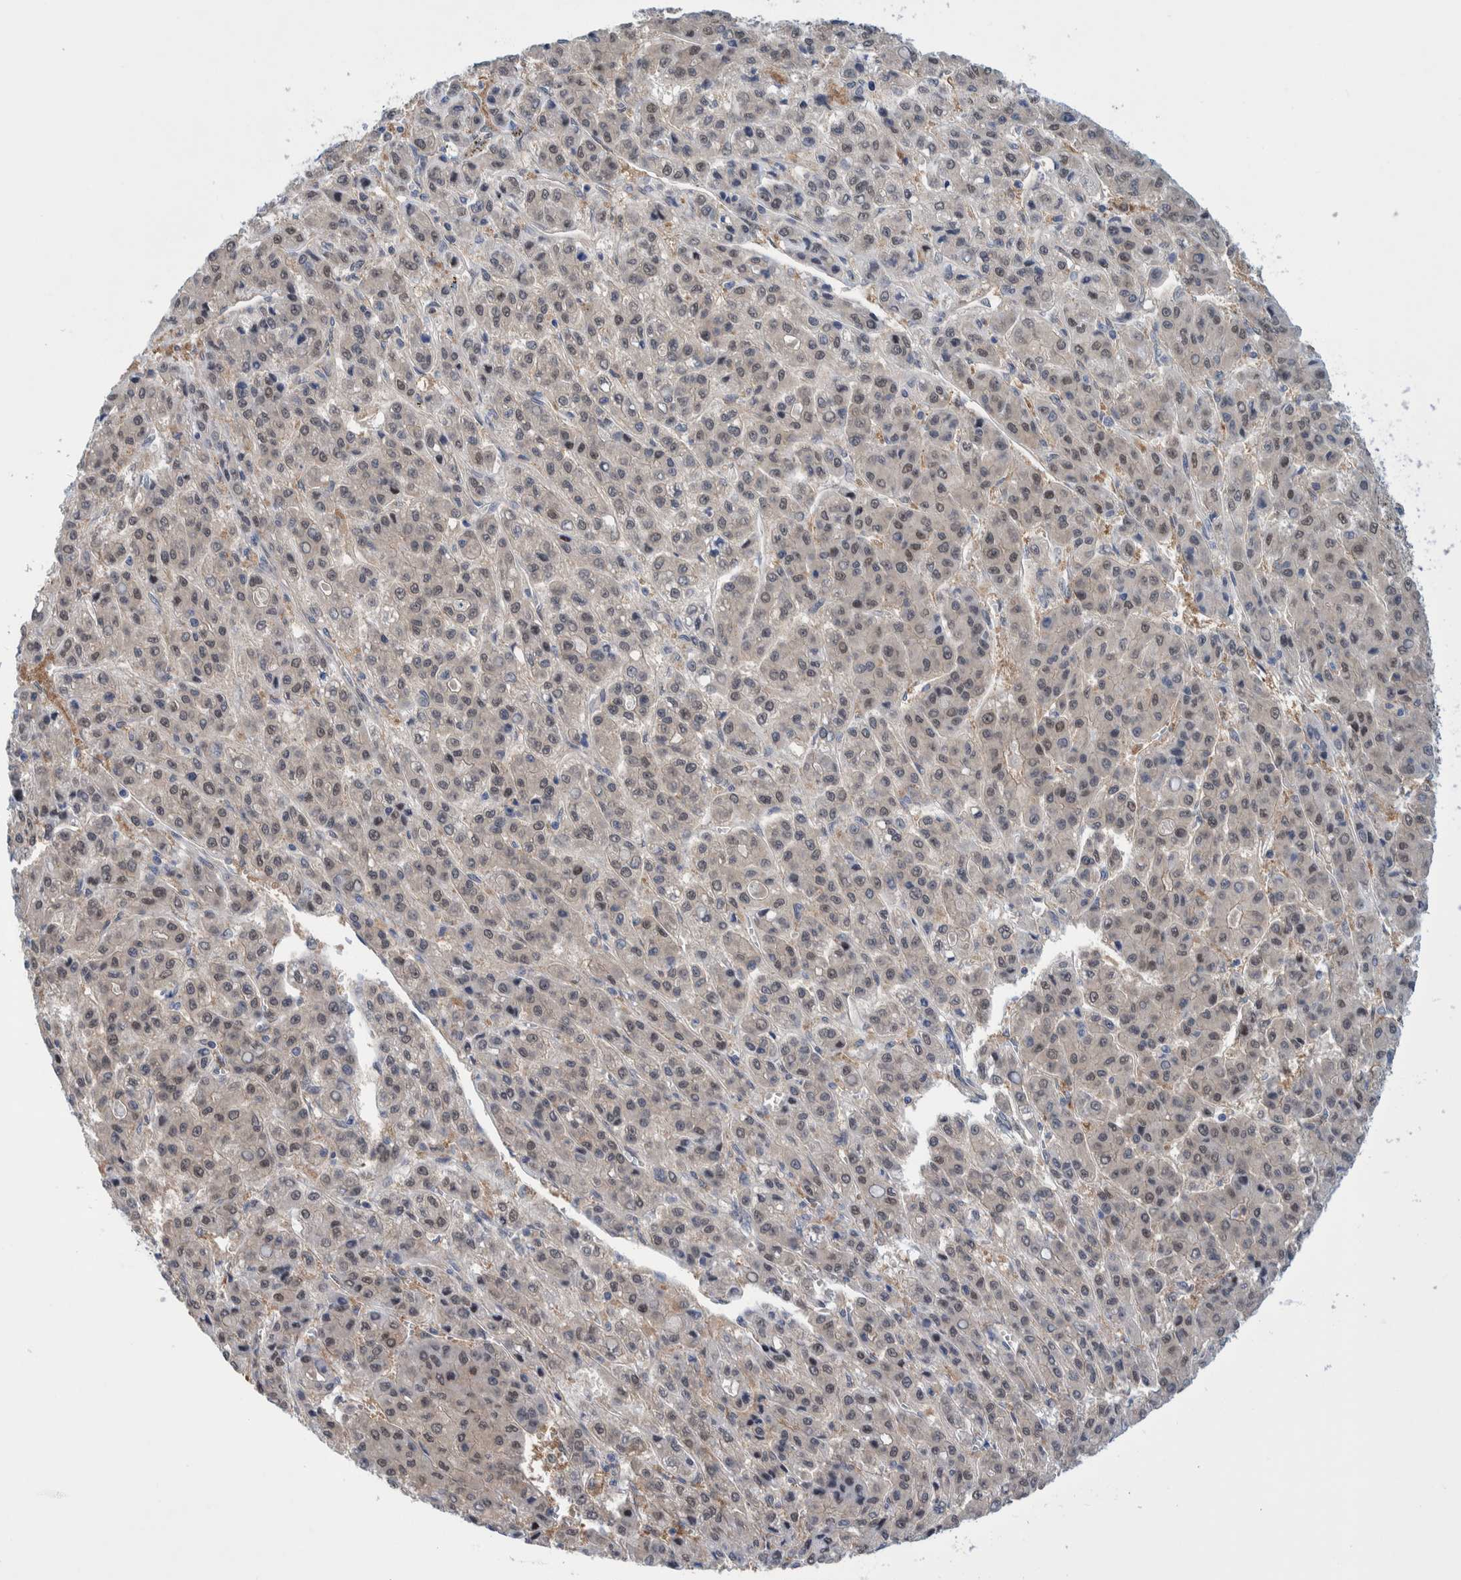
{"staining": {"intensity": "weak", "quantity": "25%-75%", "location": "nuclear"}, "tissue": "liver cancer", "cell_type": "Tumor cells", "image_type": "cancer", "snomed": [{"axis": "morphology", "description": "Carcinoma, Hepatocellular, NOS"}, {"axis": "topography", "description": "Liver"}], "caption": "Approximately 25%-75% of tumor cells in human liver cancer show weak nuclear protein positivity as visualized by brown immunohistochemical staining.", "gene": "PFAS", "patient": {"sex": "male", "age": 70}}